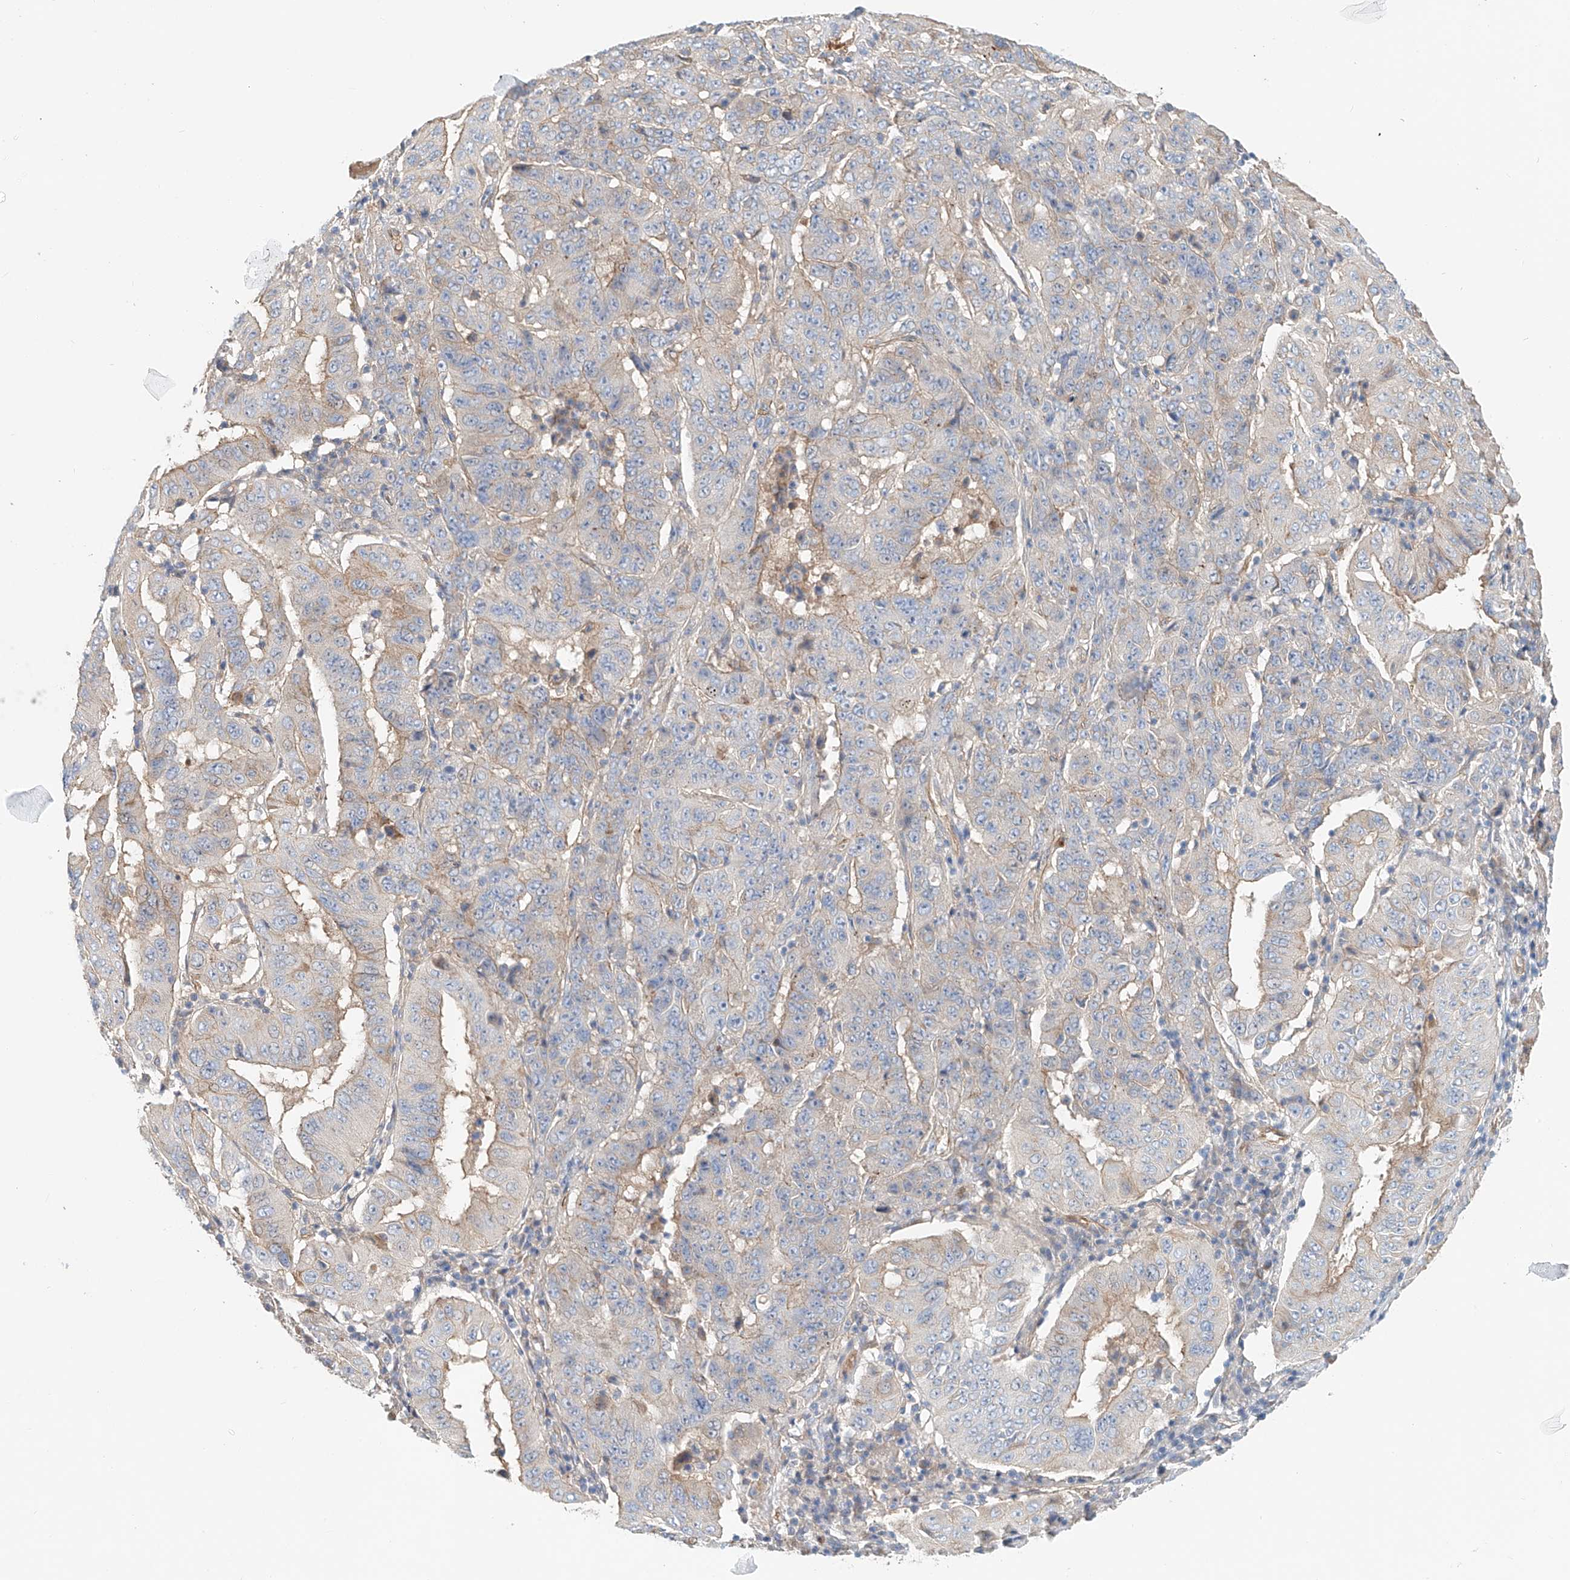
{"staining": {"intensity": "weak", "quantity": "25%-75%", "location": "cytoplasmic/membranous"}, "tissue": "pancreatic cancer", "cell_type": "Tumor cells", "image_type": "cancer", "snomed": [{"axis": "morphology", "description": "Adenocarcinoma, NOS"}, {"axis": "topography", "description": "Pancreas"}], "caption": "High-magnification brightfield microscopy of pancreatic adenocarcinoma stained with DAB (brown) and counterstained with hematoxylin (blue). tumor cells exhibit weak cytoplasmic/membranous expression is appreciated in about25%-75% of cells. The staining was performed using DAB to visualize the protein expression in brown, while the nuclei were stained in blue with hematoxylin (Magnification: 20x).", "gene": "FRYL", "patient": {"sex": "male", "age": 63}}